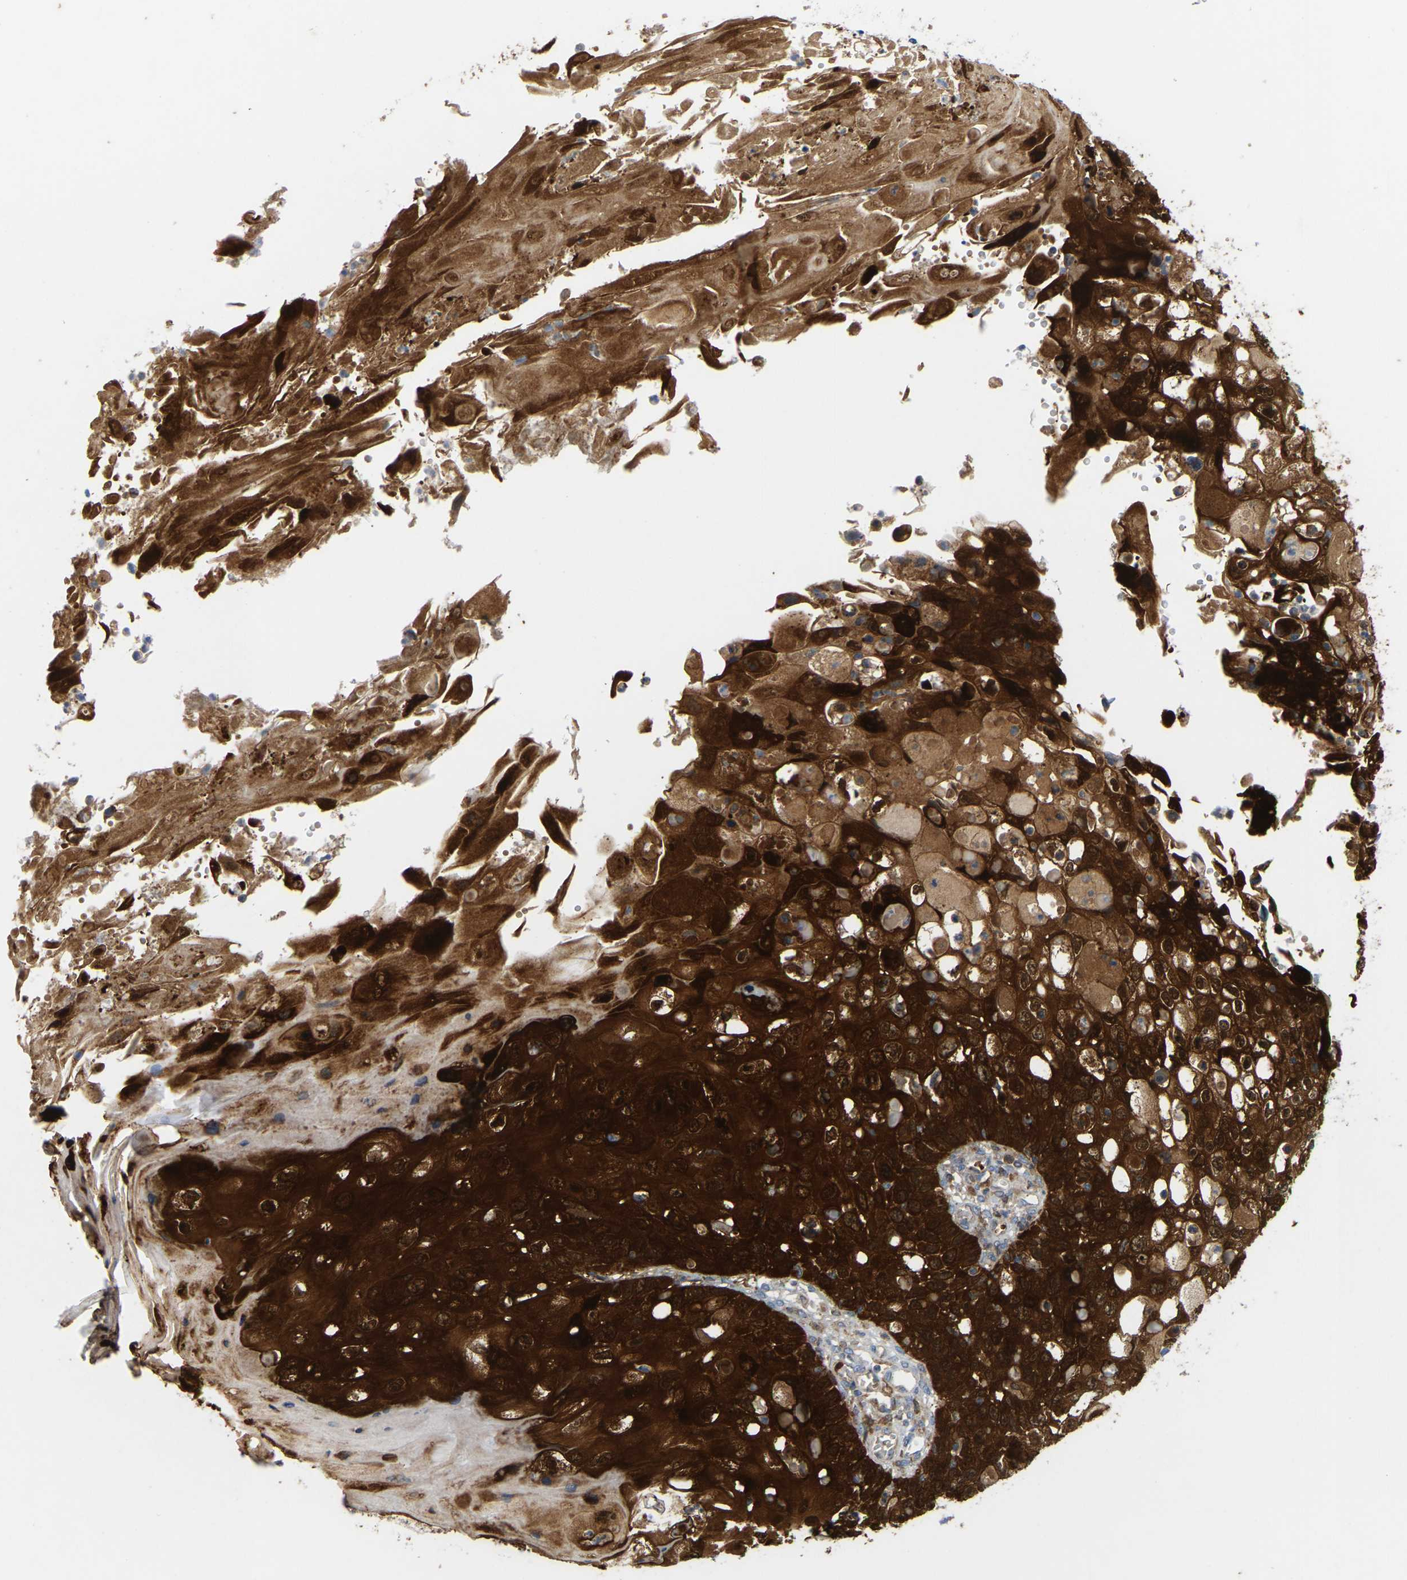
{"staining": {"intensity": "strong", "quantity": ">75%", "location": "cytoplasmic/membranous"}, "tissue": "cervical cancer", "cell_type": "Tumor cells", "image_type": "cancer", "snomed": [{"axis": "morphology", "description": "Squamous cell carcinoma, NOS"}, {"axis": "topography", "description": "Cervix"}], "caption": "Immunohistochemistry micrograph of neoplastic tissue: human cervical cancer stained using immunohistochemistry shows high levels of strong protein expression localized specifically in the cytoplasmic/membranous of tumor cells, appearing as a cytoplasmic/membranous brown color.", "gene": "SERPINB5", "patient": {"sex": "female", "age": 70}}